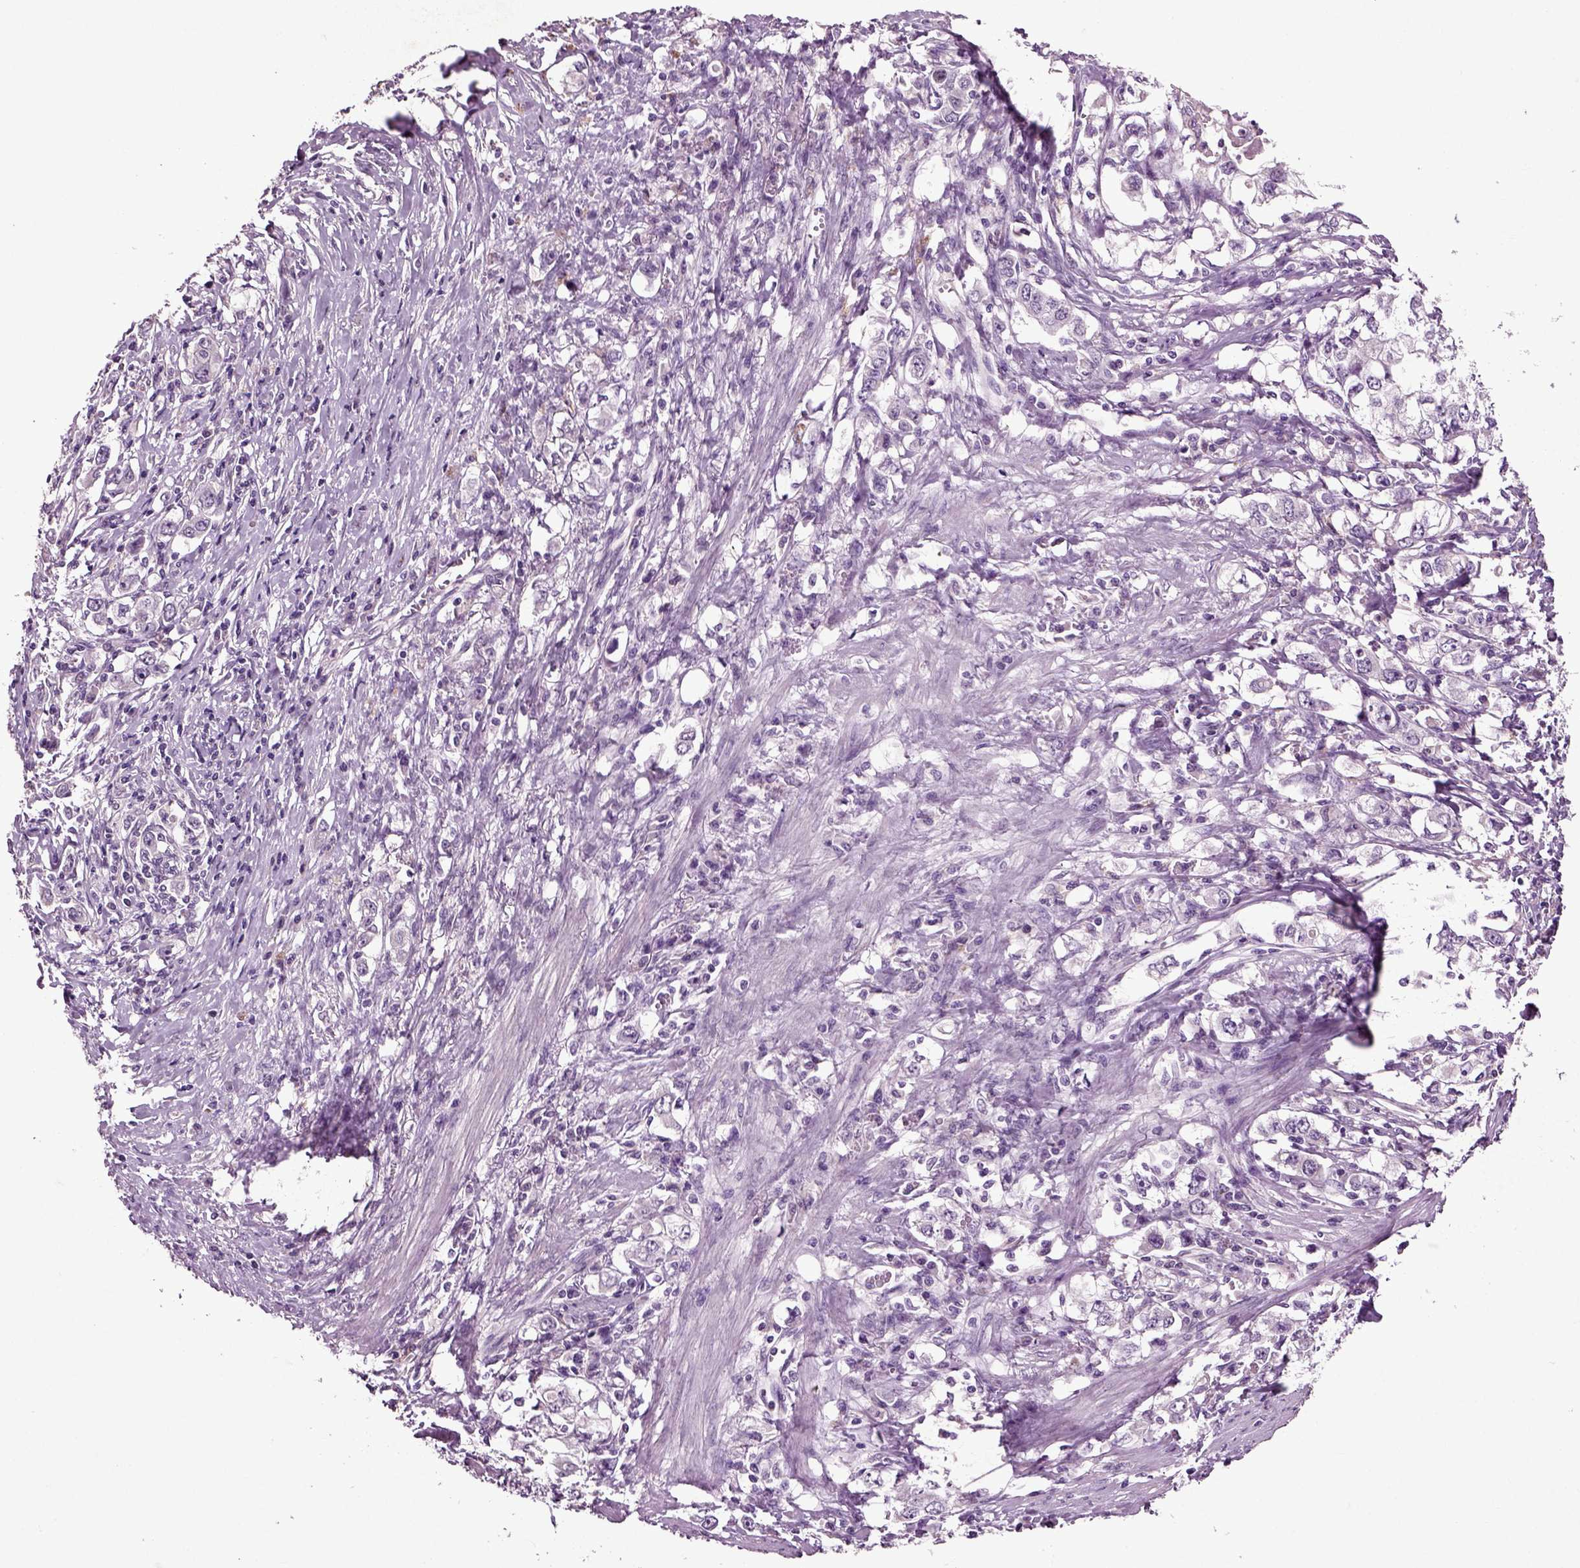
{"staining": {"intensity": "negative", "quantity": "none", "location": "none"}, "tissue": "stomach cancer", "cell_type": "Tumor cells", "image_type": "cancer", "snomed": [{"axis": "morphology", "description": "Adenocarcinoma, NOS"}, {"axis": "topography", "description": "Stomach, lower"}], "caption": "Immunohistochemistry (IHC) micrograph of adenocarcinoma (stomach) stained for a protein (brown), which displays no staining in tumor cells.", "gene": "CRHR1", "patient": {"sex": "female", "age": 72}}